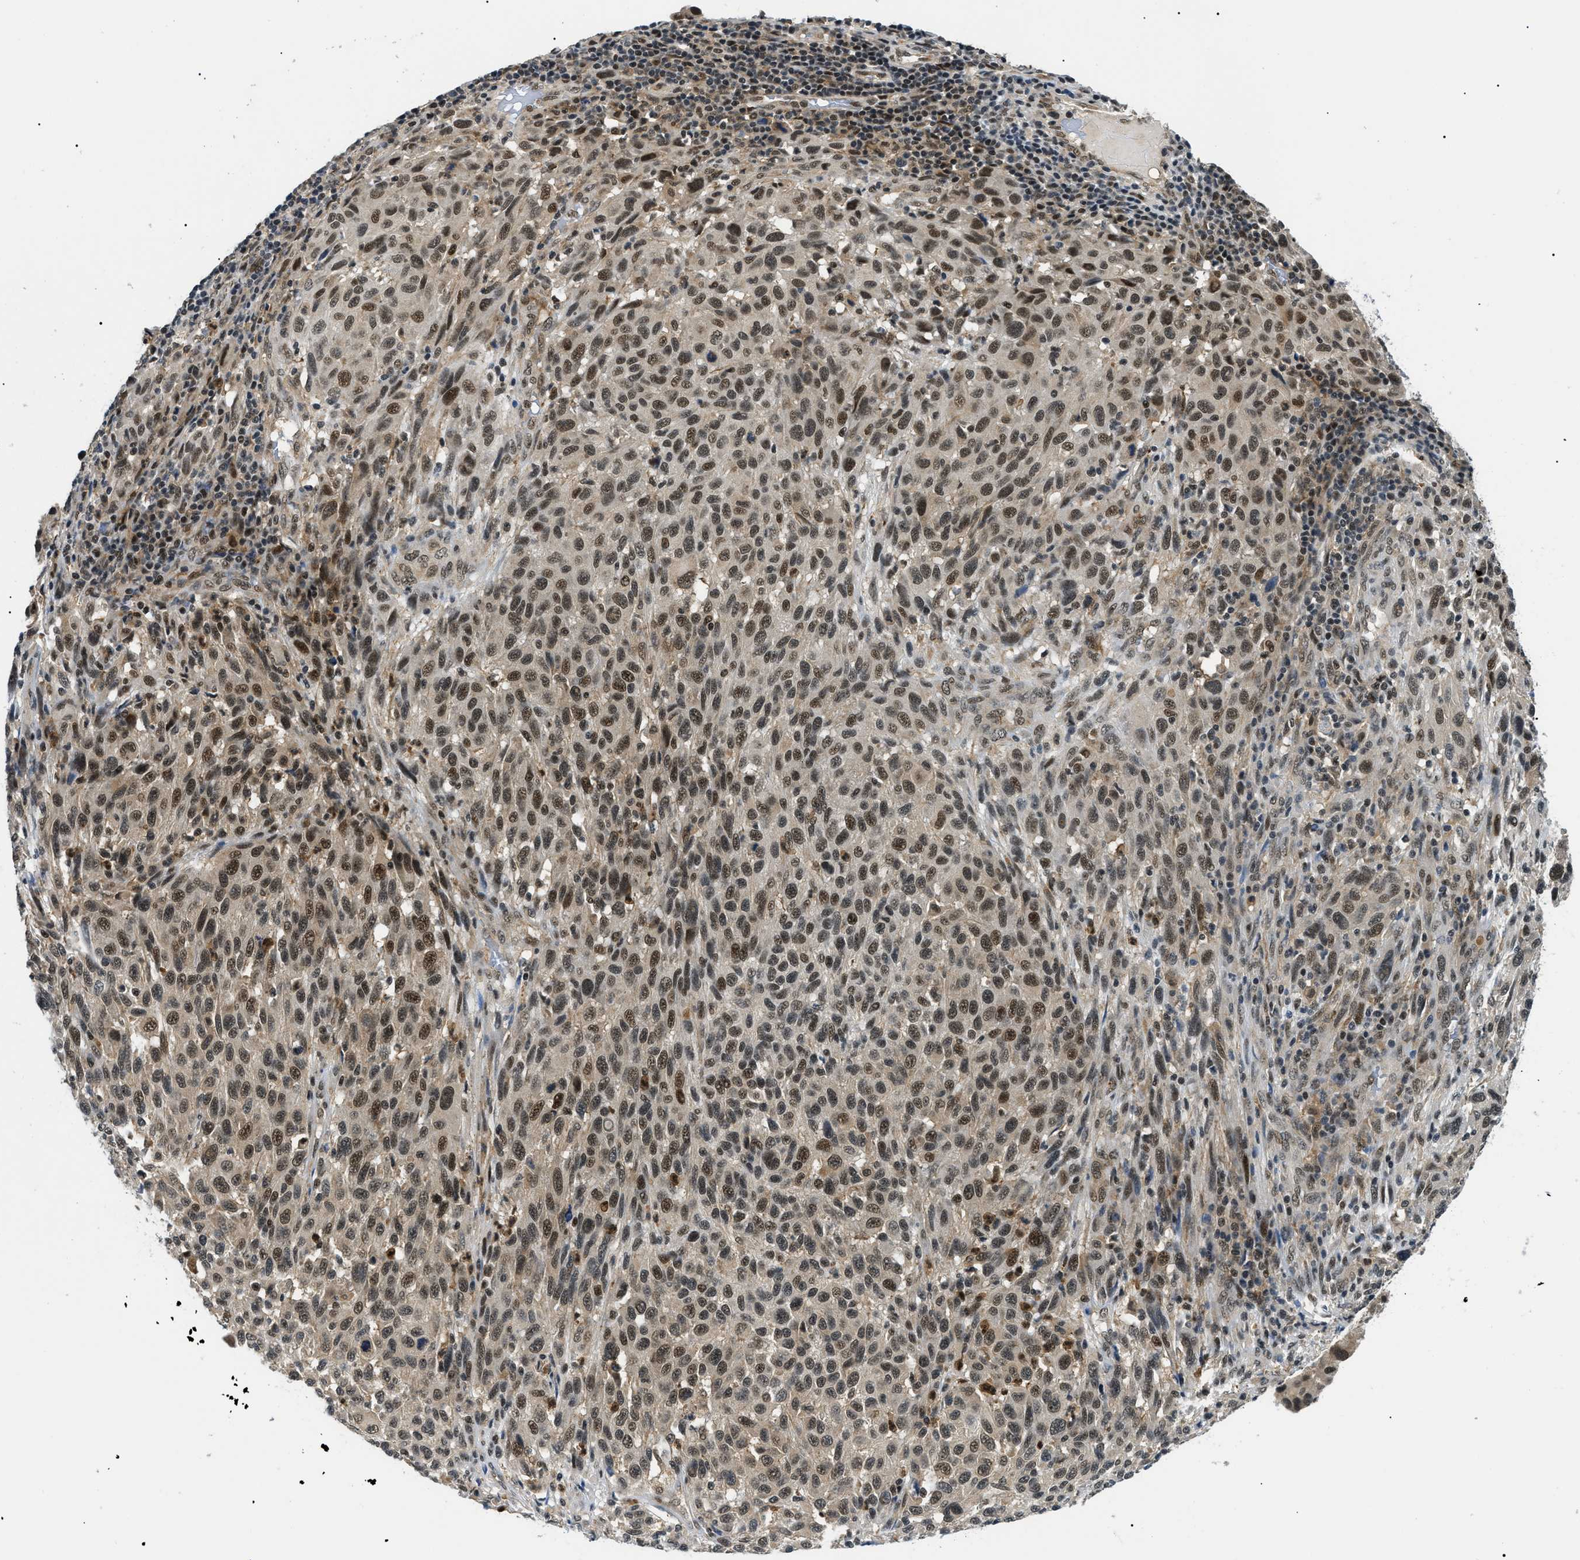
{"staining": {"intensity": "strong", "quantity": ">75%", "location": "cytoplasmic/membranous,nuclear"}, "tissue": "melanoma", "cell_type": "Tumor cells", "image_type": "cancer", "snomed": [{"axis": "morphology", "description": "Malignant melanoma, Metastatic site"}, {"axis": "topography", "description": "Lymph node"}], "caption": "A high-resolution histopathology image shows IHC staining of malignant melanoma (metastatic site), which shows strong cytoplasmic/membranous and nuclear expression in about >75% of tumor cells. (DAB (3,3'-diaminobenzidine) IHC, brown staining for protein, blue staining for nuclei).", "gene": "RBM15", "patient": {"sex": "male", "age": 61}}